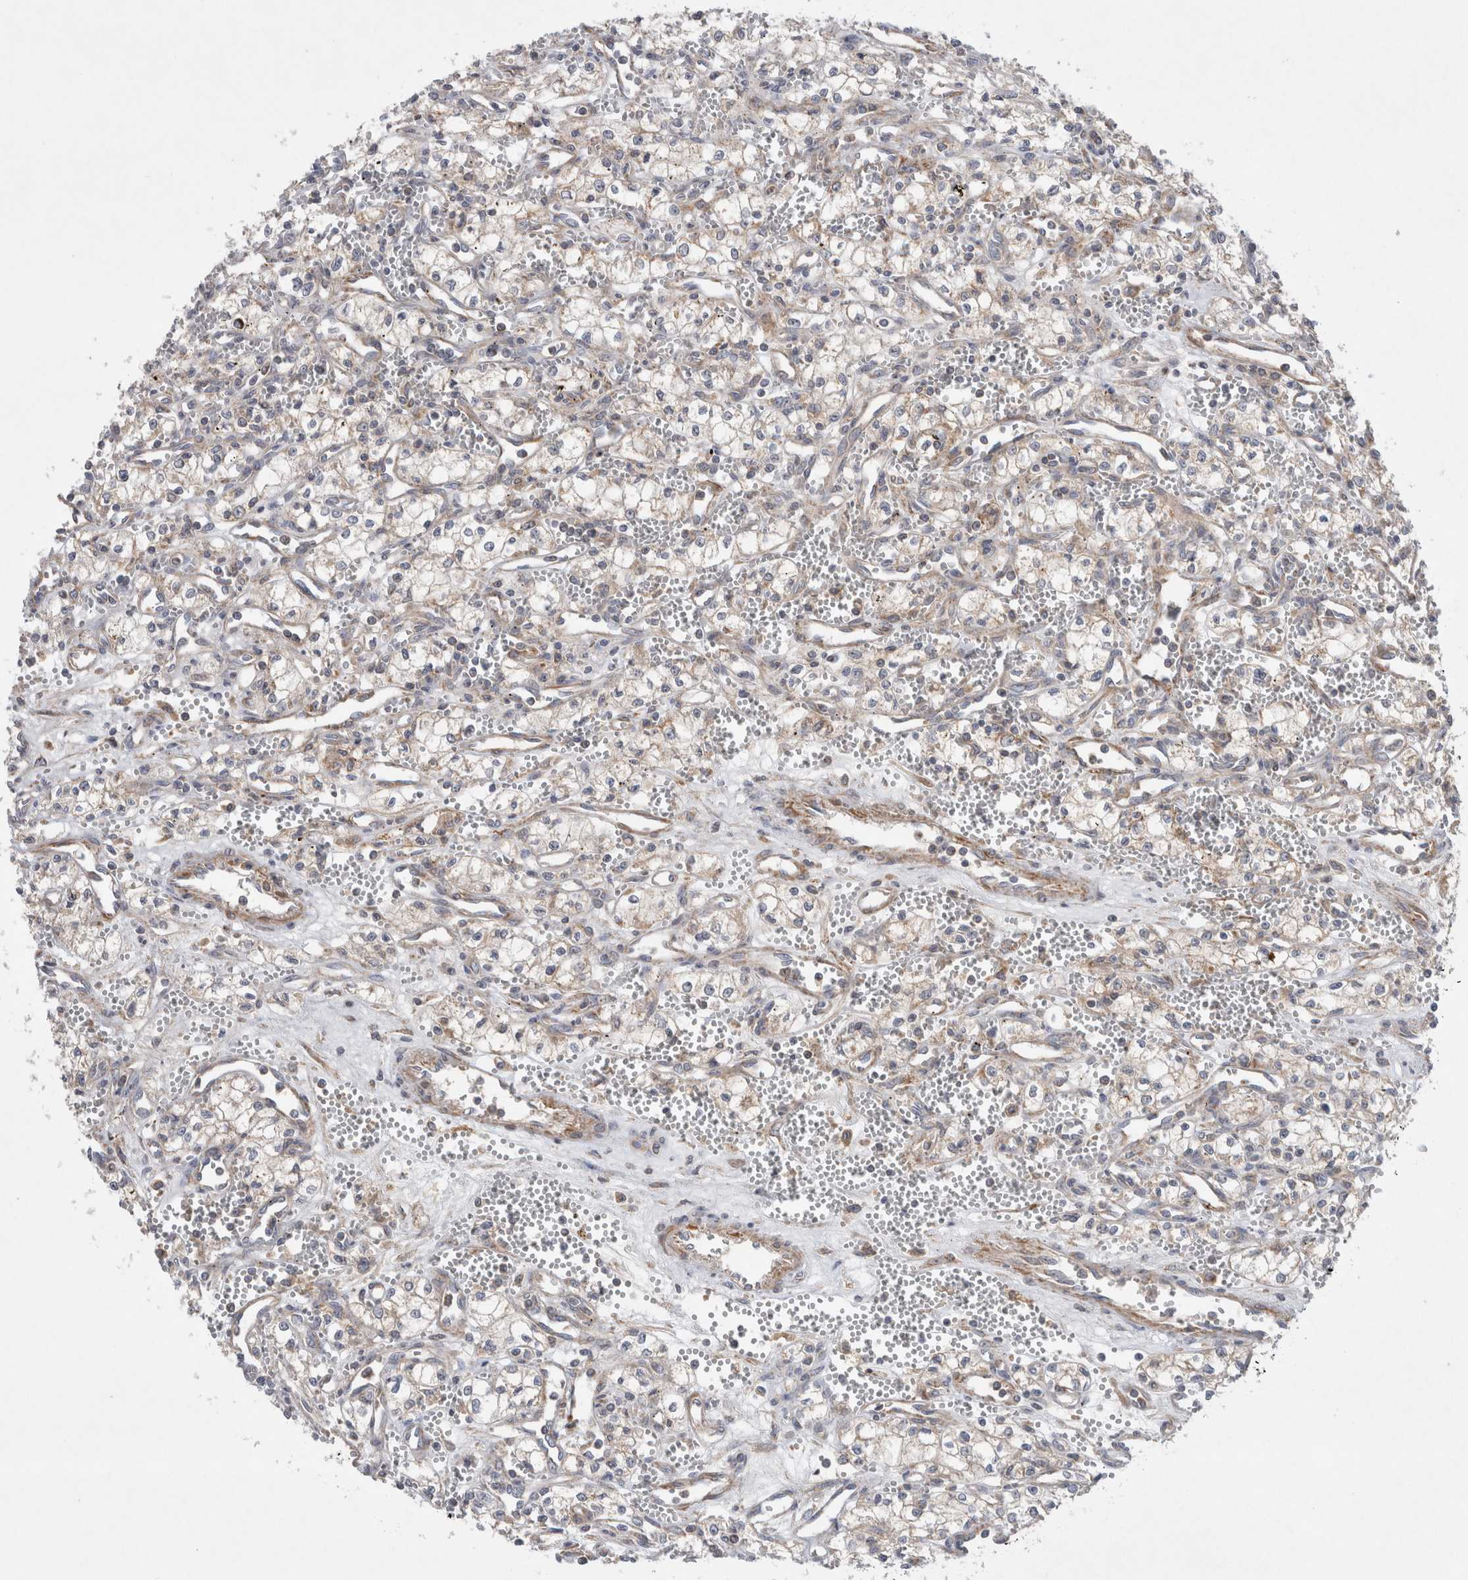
{"staining": {"intensity": "negative", "quantity": "none", "location": "none"}, "tissue": "renal cancer", "cell_type": "Tumor cells", "image_type": "cancer", "snomed": [{"axis": "morphology", "description": "Adenocarcinoma, NOS"}, {"axis": "topography", "description": "Kidney"}], "caption": "This is an IHC image of renal cancer. There is no expression in tumor cells.", "gene": "MRPS28", "patient": {"sex": "male", "age": 59}}